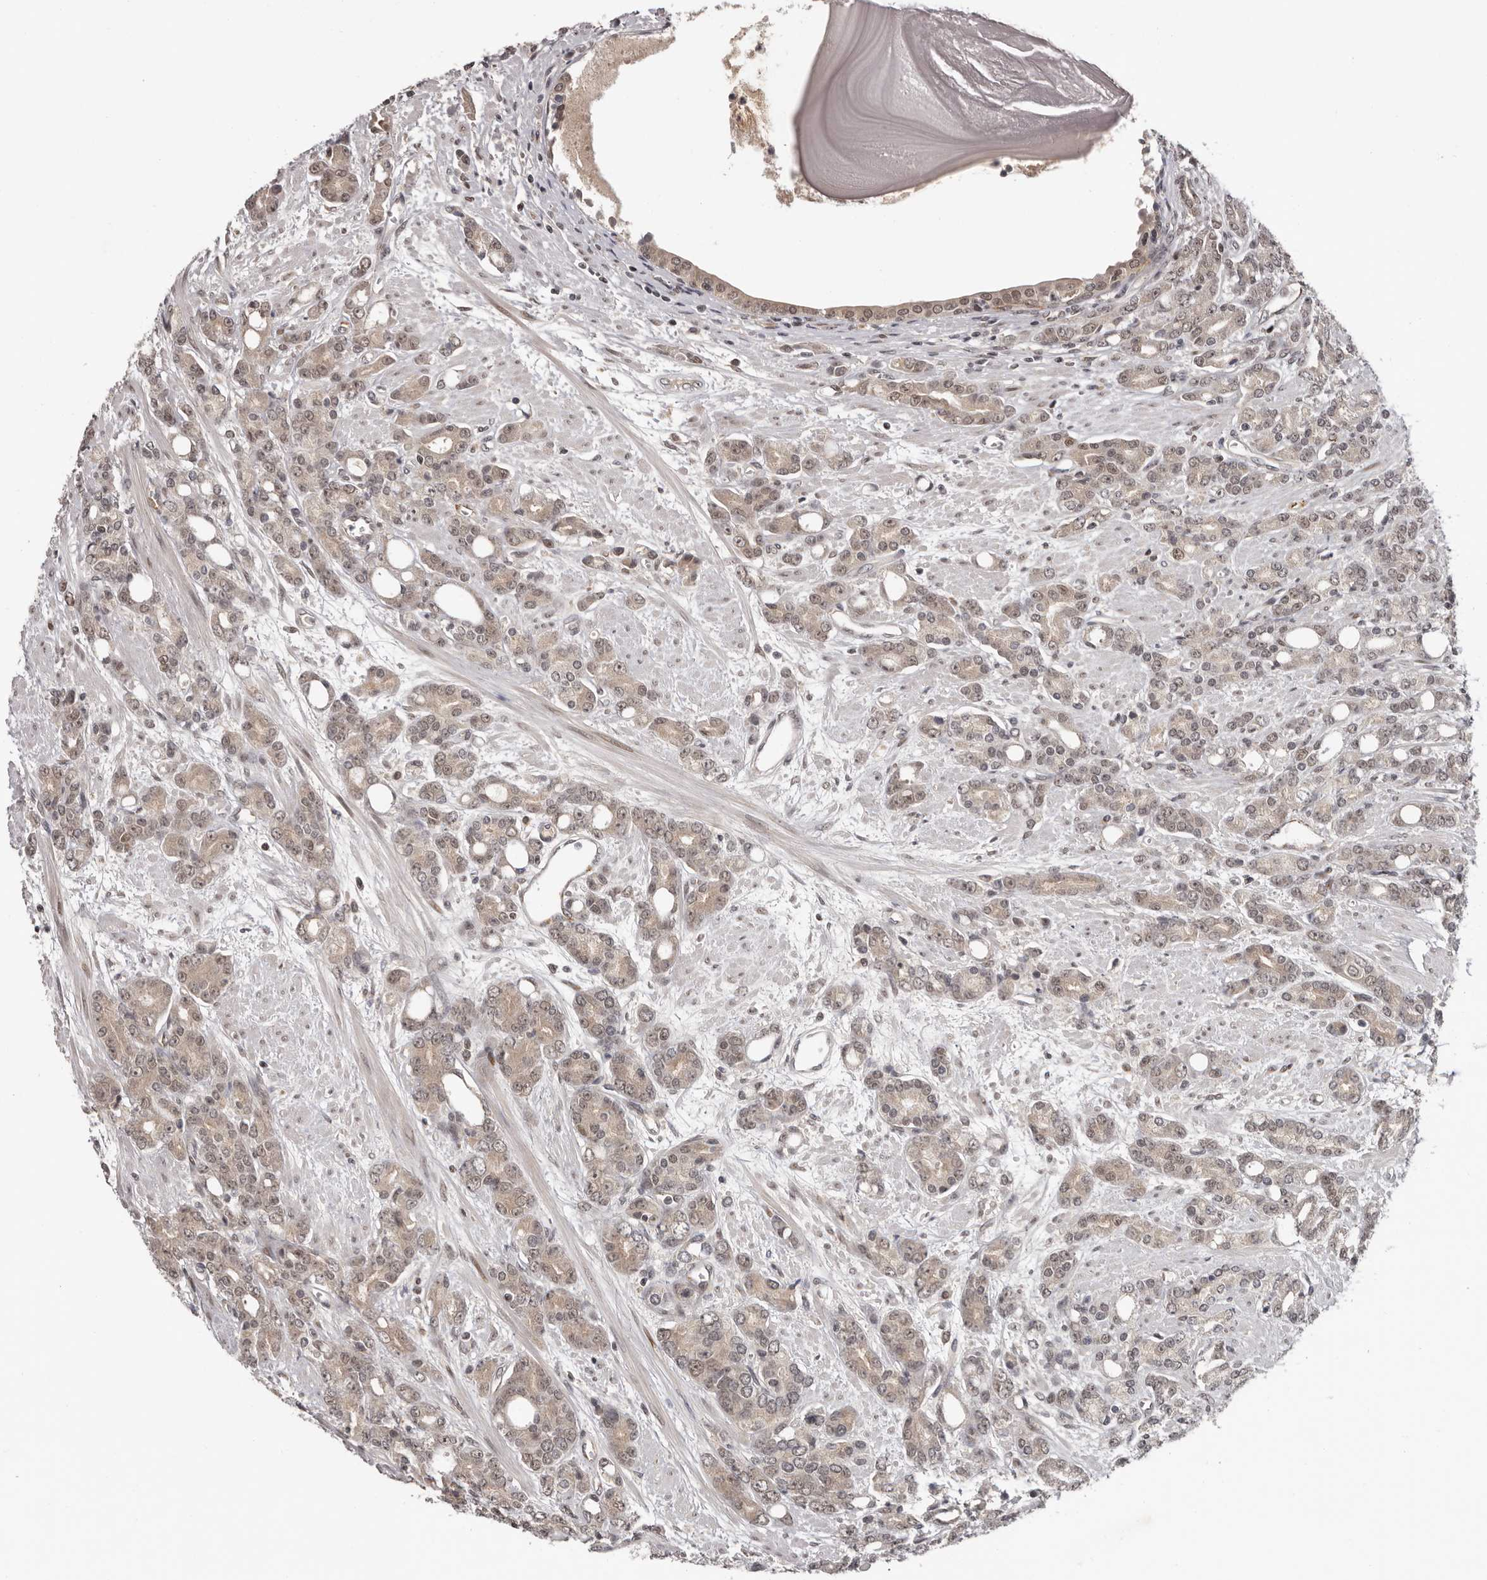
{"staining": {"intensity": "weak", "quantity": "<25%", "location": "cytoplasmic/membranous,nuclear"}, "tissue": "prostate cancer", "cell_type": "Tumor cells", "image_type": "cancer", "snomed": [{"axis": "morphology", "description": "Adenocarcinoma, High grade"}, {"axis": "topography", "description": "Prostate"}], "caption": "Prostate high-grade adenocarcinoma was stained to show a protein in brown. There is no significant positivity in tumor cells.", "gene": "TBX5", "patient": {"sex": "male", "age": 62}}